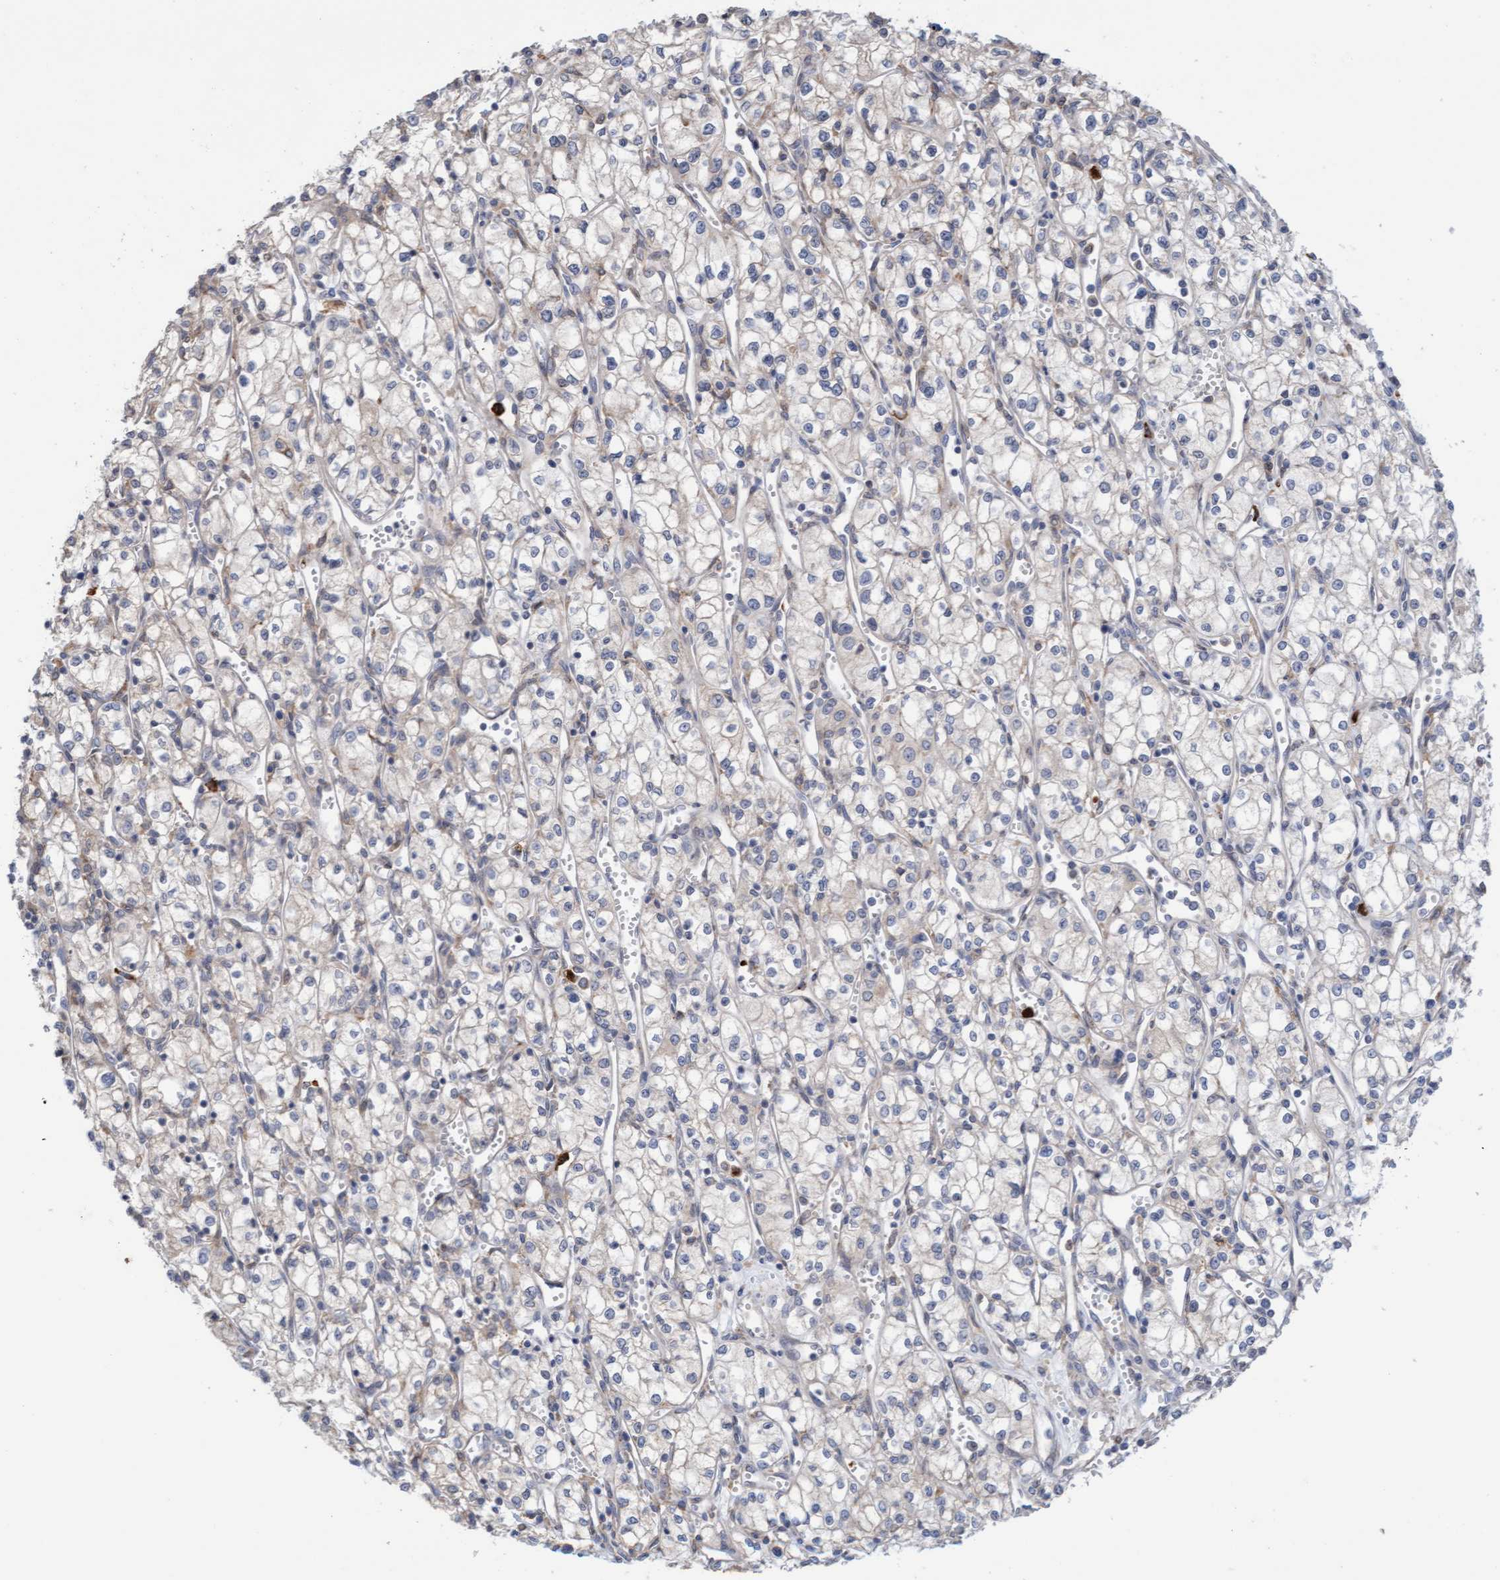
{"staining": {"intensity": "negative", "quantity": "none", "location": "none"}, "tissue": "renal cancer", "cell_type": "Tumor cells", "image_type": "cancer", "snomed": [{"axis": "morphology", "description": "Adenocarcinoma, NOS"}, {"axis": "topography", "description": "Kidney"}], "caption": "DAB immunohistochemical staining of human renal adenocarcinoma reveals no significant staining in tumor cells.", "gene": "MMP8", "patient": {"sex": "male", "age": 59}}